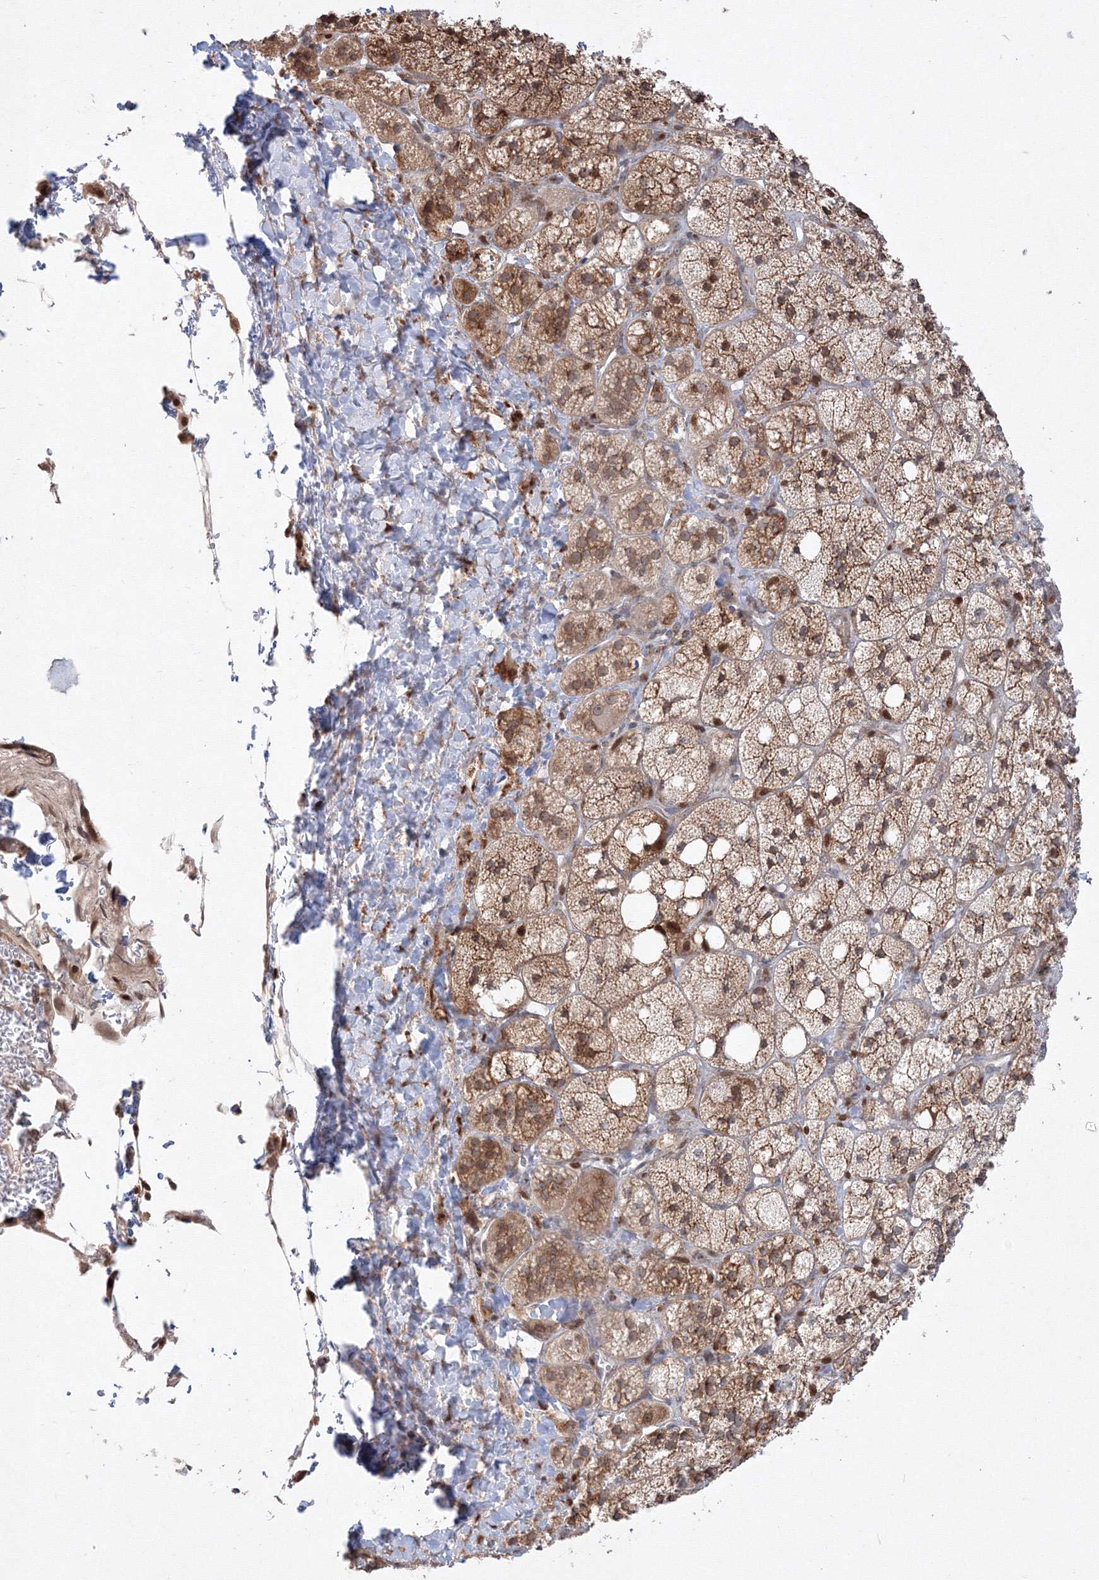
{"staining": {"intensity": "strong", "quantity": "25%-75%", "location": "cytoplasmic/membranous"}, "tissue": "adrenal gland", "cell_type": "Glandular cells", "image_type": "normal", "snomed": [{"axis": "morphology", "description": "Normal tissue, NOS"}, {"axis": "topography", "description": "Adrenal gland"}], "caption": "IHC micrograph of benign adrenal gland stained for a protein (brown), which demonstrates high levels of strong cytoplasmic/membranous expression in approximately 25%-75% of glandular cells.", "gene": "TMEM50B", "patient": {"sex": "male", "age": 61}}